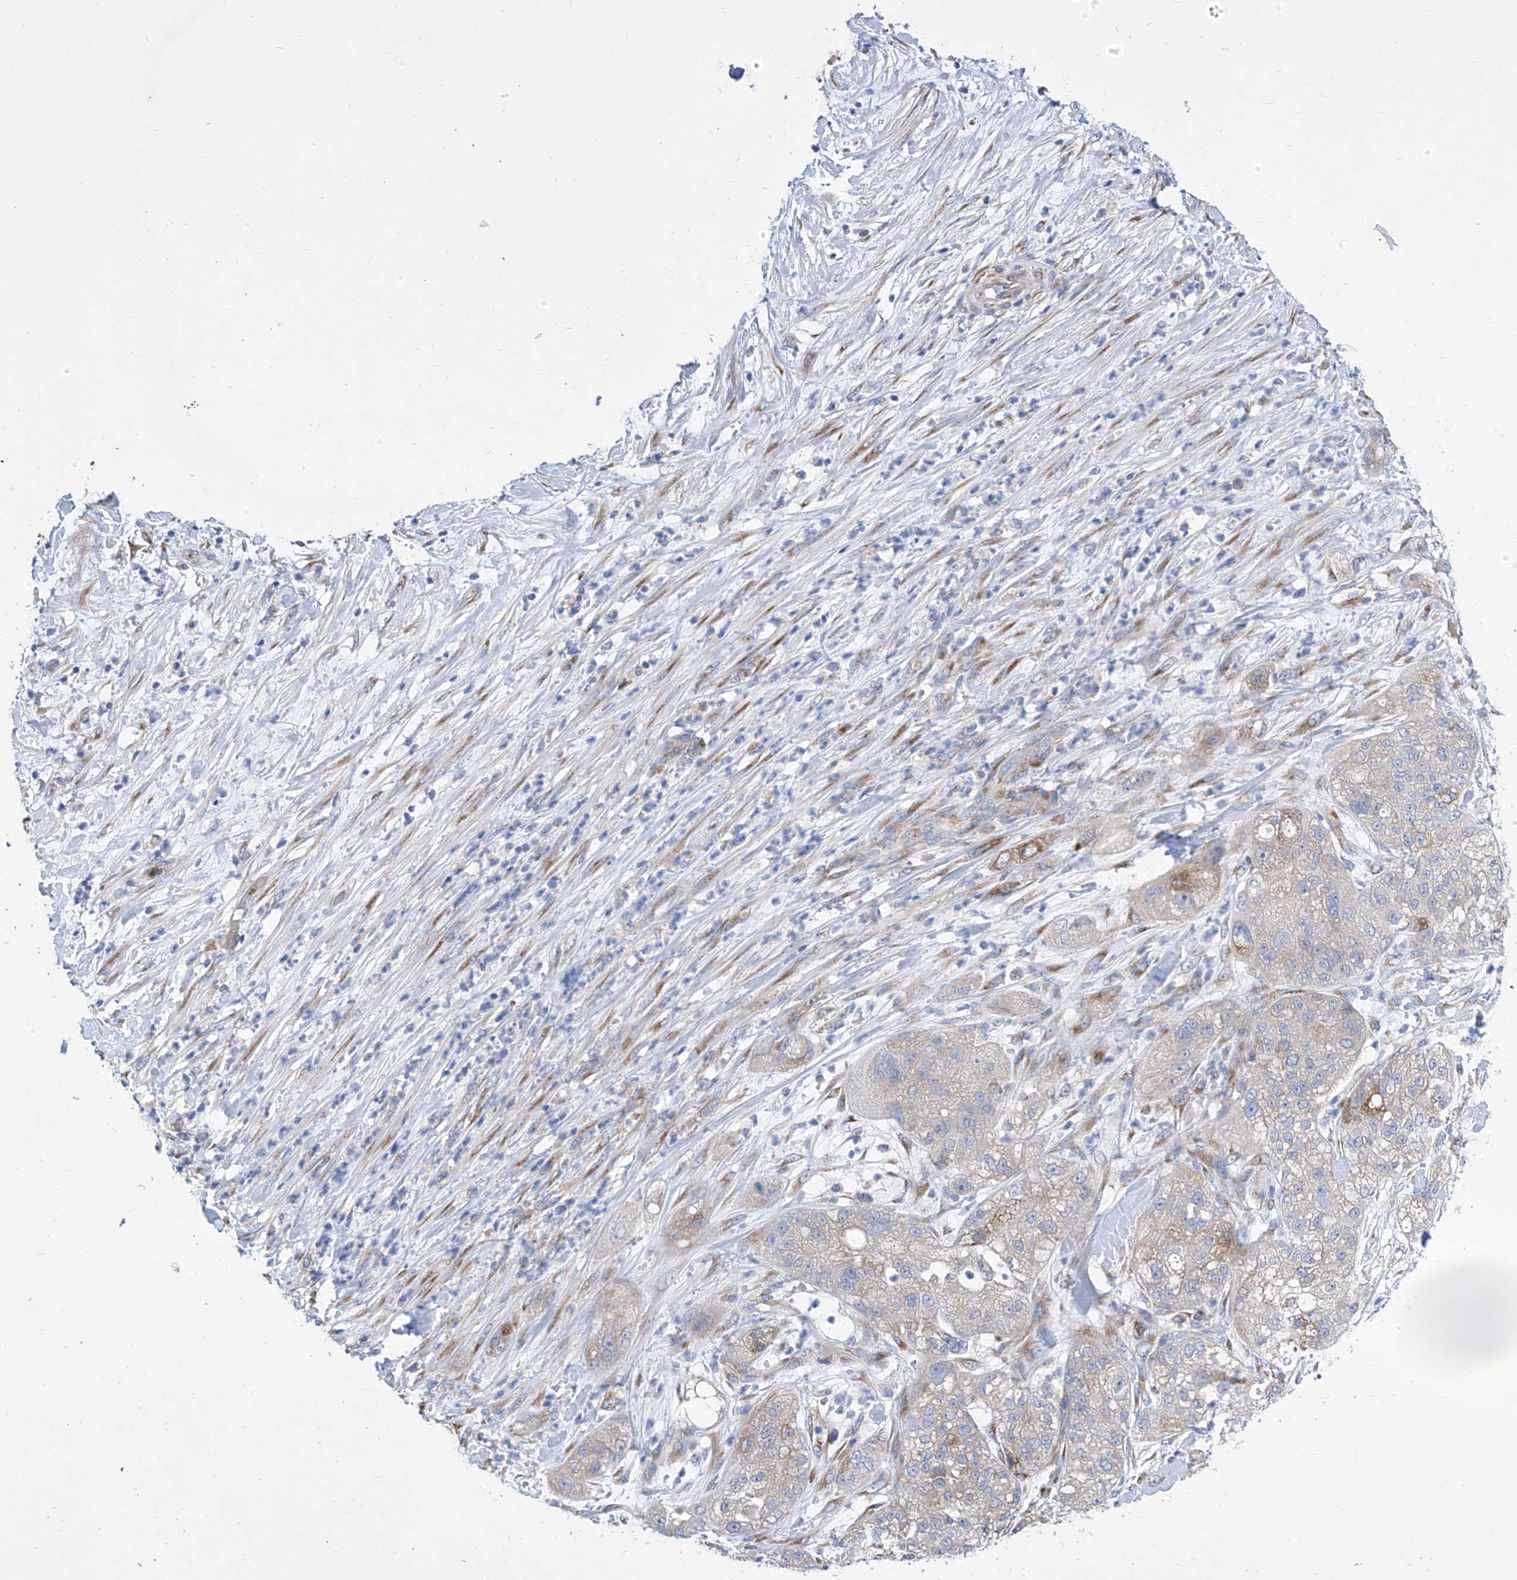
{"staining": {"intensity": "weak", "quantity": "<25%", "location": "cytoplasmic/membranous"}, "tissue": "pancreatic cancer", "cell_type": "Tumor cells", "image_type": "cancer", "snomed": [{"axis": "morphology", "description": "Adenocarcinoma, NOS"}, {"axis": "topography", "description": "Pancreas"}], "caption": "Protein analysis of pancreatic adenocarcinoma reveals no significant staining in tumor cells.", "gene": "TJAP1", "patient": {"sex": "female", "age": 78}}